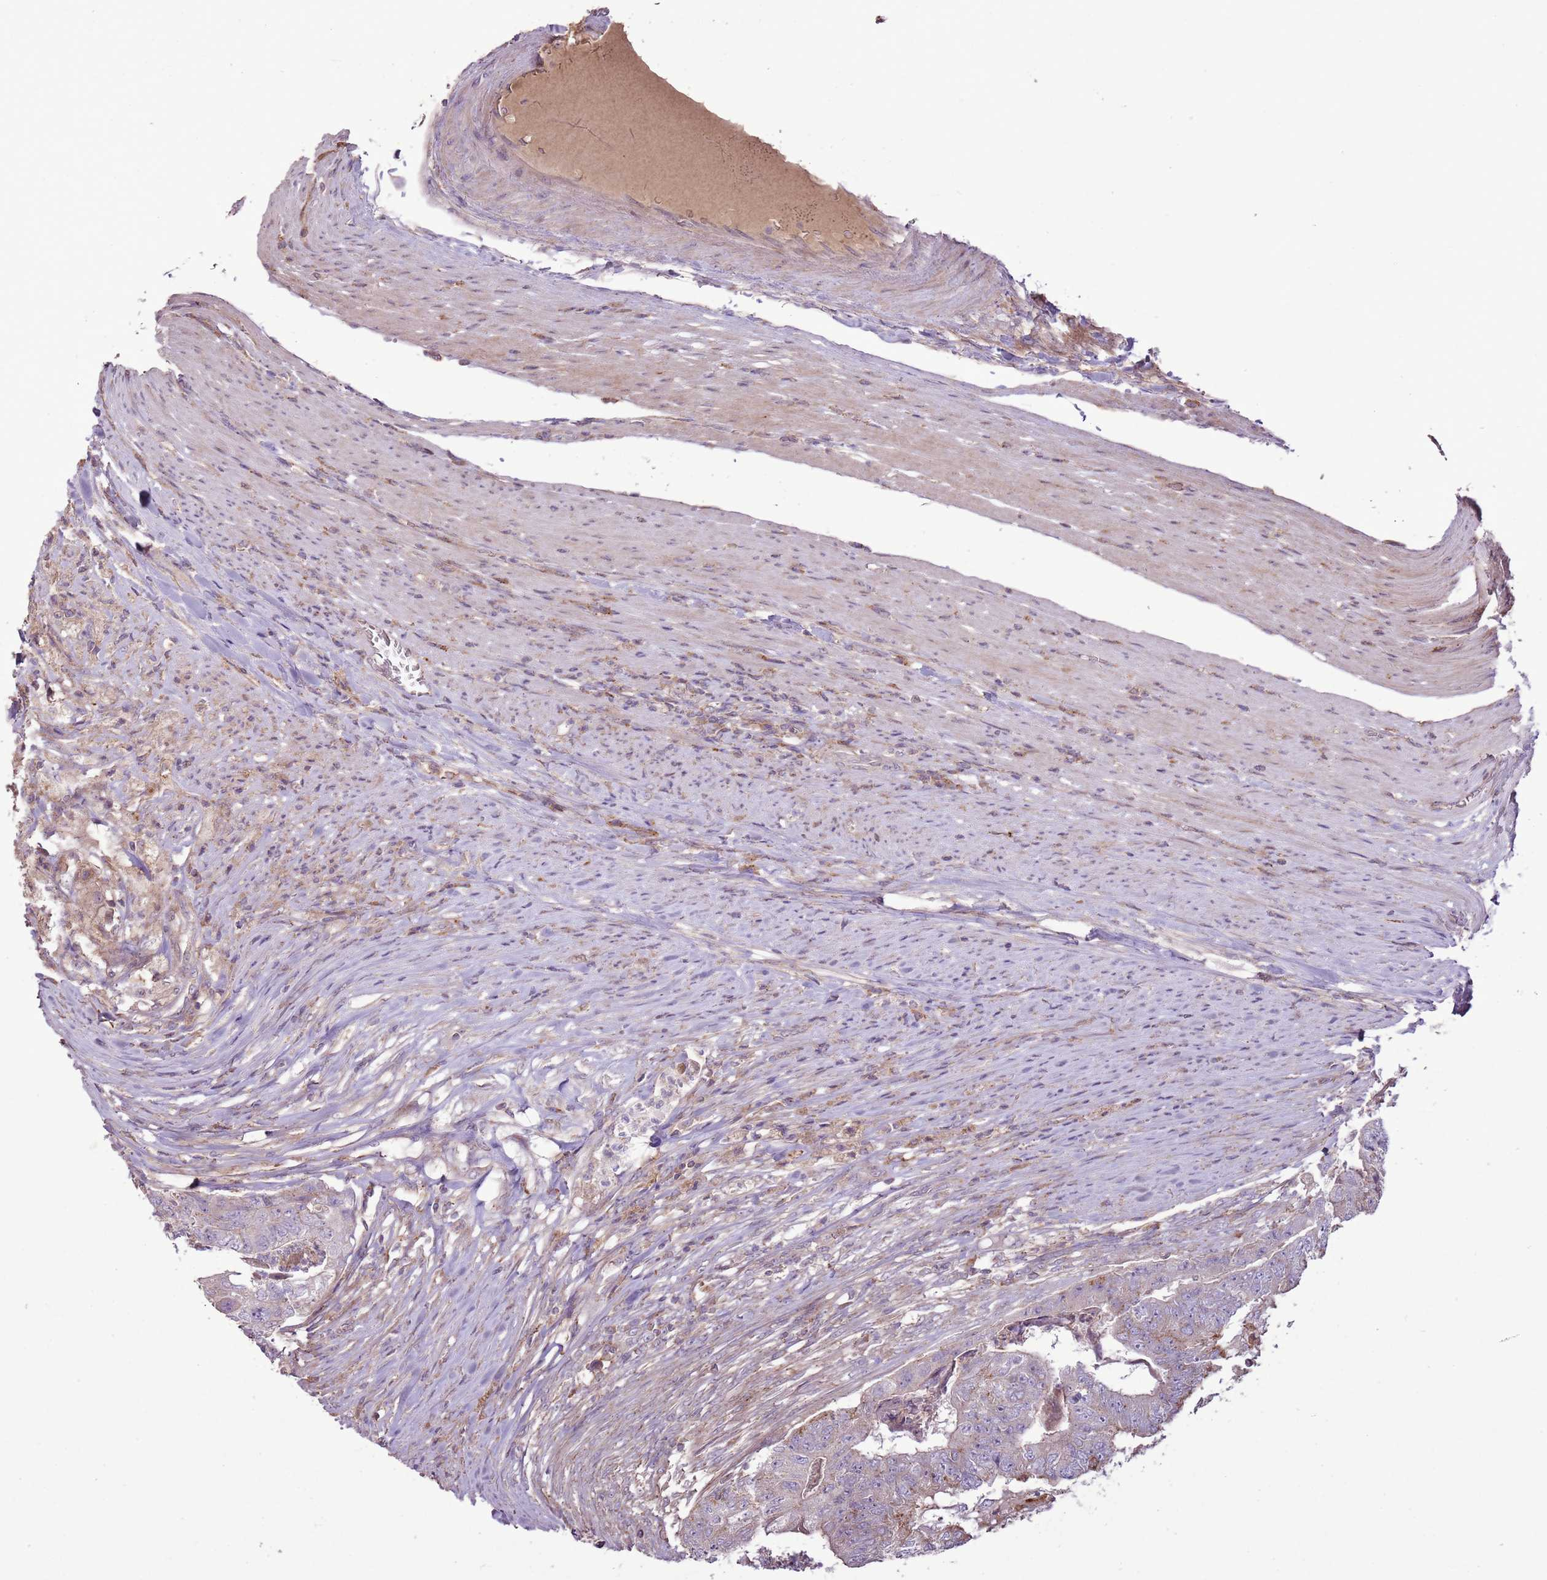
{"staining": {"intensity": "moderate", "quantity": "<25%", "location": "cytoplasmic/membranous"}, "tissue": "colorectal cancer", "cell_type": "Tumor cells", "image_type": "cancer", "snomed": [{"axis": "morphology", "description": "Adenocarcinoma, NOS"}, {"axis": "topography", "description": "Colon"}], "caption": "Immunohistochemistry (IHC) (DAB) staining of human colorectal cancer (adenocarcinoma) reveals moderate cytoplasmic/membranous protein expression in approximately <25% of tumor cells.", "gene": "ANKRD24", "patient": {"sex": "female", "age": 67}}